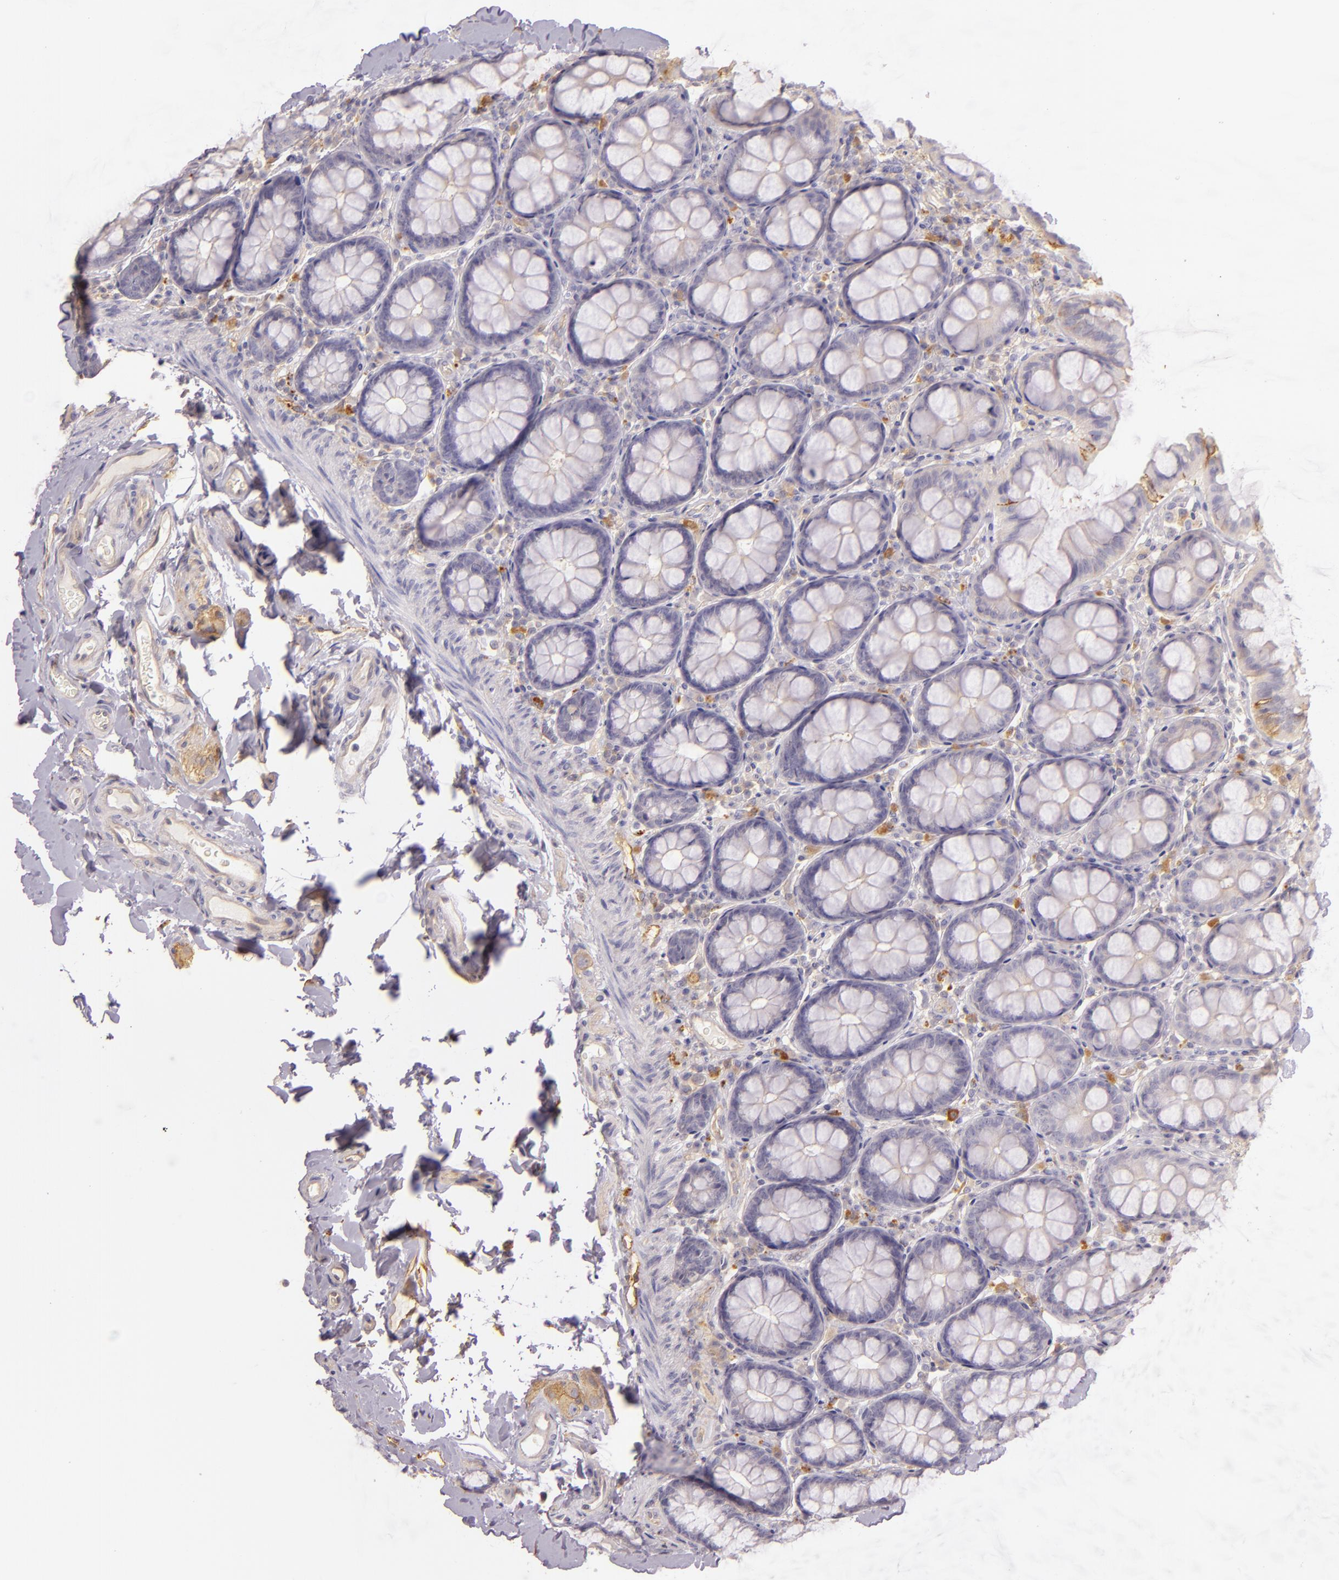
{"staining": {"intensity": "weak", "quantity": "25%-75%", "location": "cytoplasmic/membranous"}, "tissue": "colon", "cell_type": "Endothelial cells", "image_type": "normal", "snomed": [{"axis": "morphology", "description": "Normal tissue, NOS"}, {"axis": "topography", "description": "Colon"}], "caption": "The immunohistochemical stain shows weak cytoplasmic/membranous expression in endothelial cells of normal colon.", "gene": "CTSF", "patient": {"sex": "female", "age": 61}}